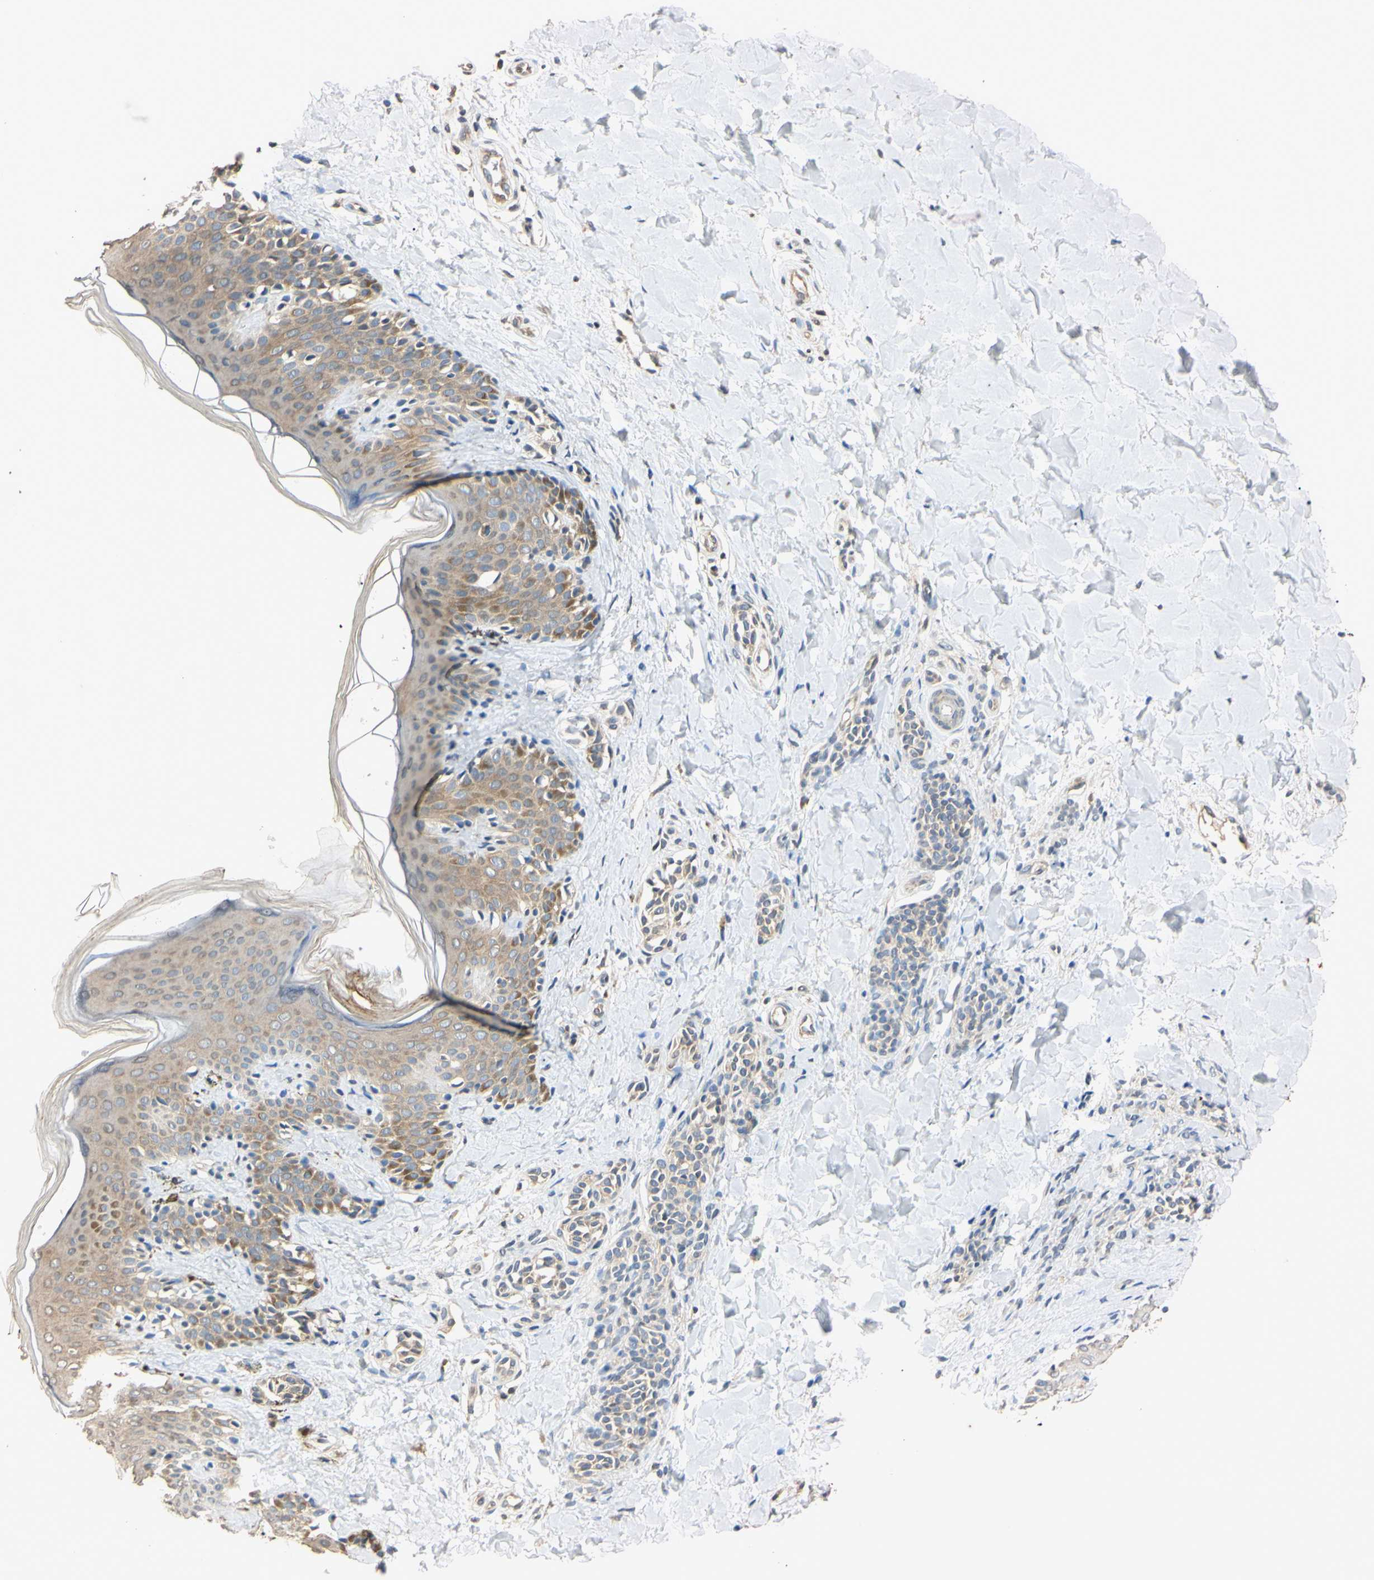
{"staining": {"intensity": "weak", "quantity": ">75%", "location": "cytoplasmic/membranous"}, "tissue": "skin", "cell_type": "Fibroblasts", "image_type": "normal", "snomed": [{"axis": "morphology", "description": "Normal tissue, NOS"}, {"axis": "topography", "description": "Skin"}], "caption": "Fibroblasts show weak cytoplasmic/membranous staining in approximately >75% of cells in benign skin.", "gene": "EPN1", "patient": {"sex": "male", "age": 16}}